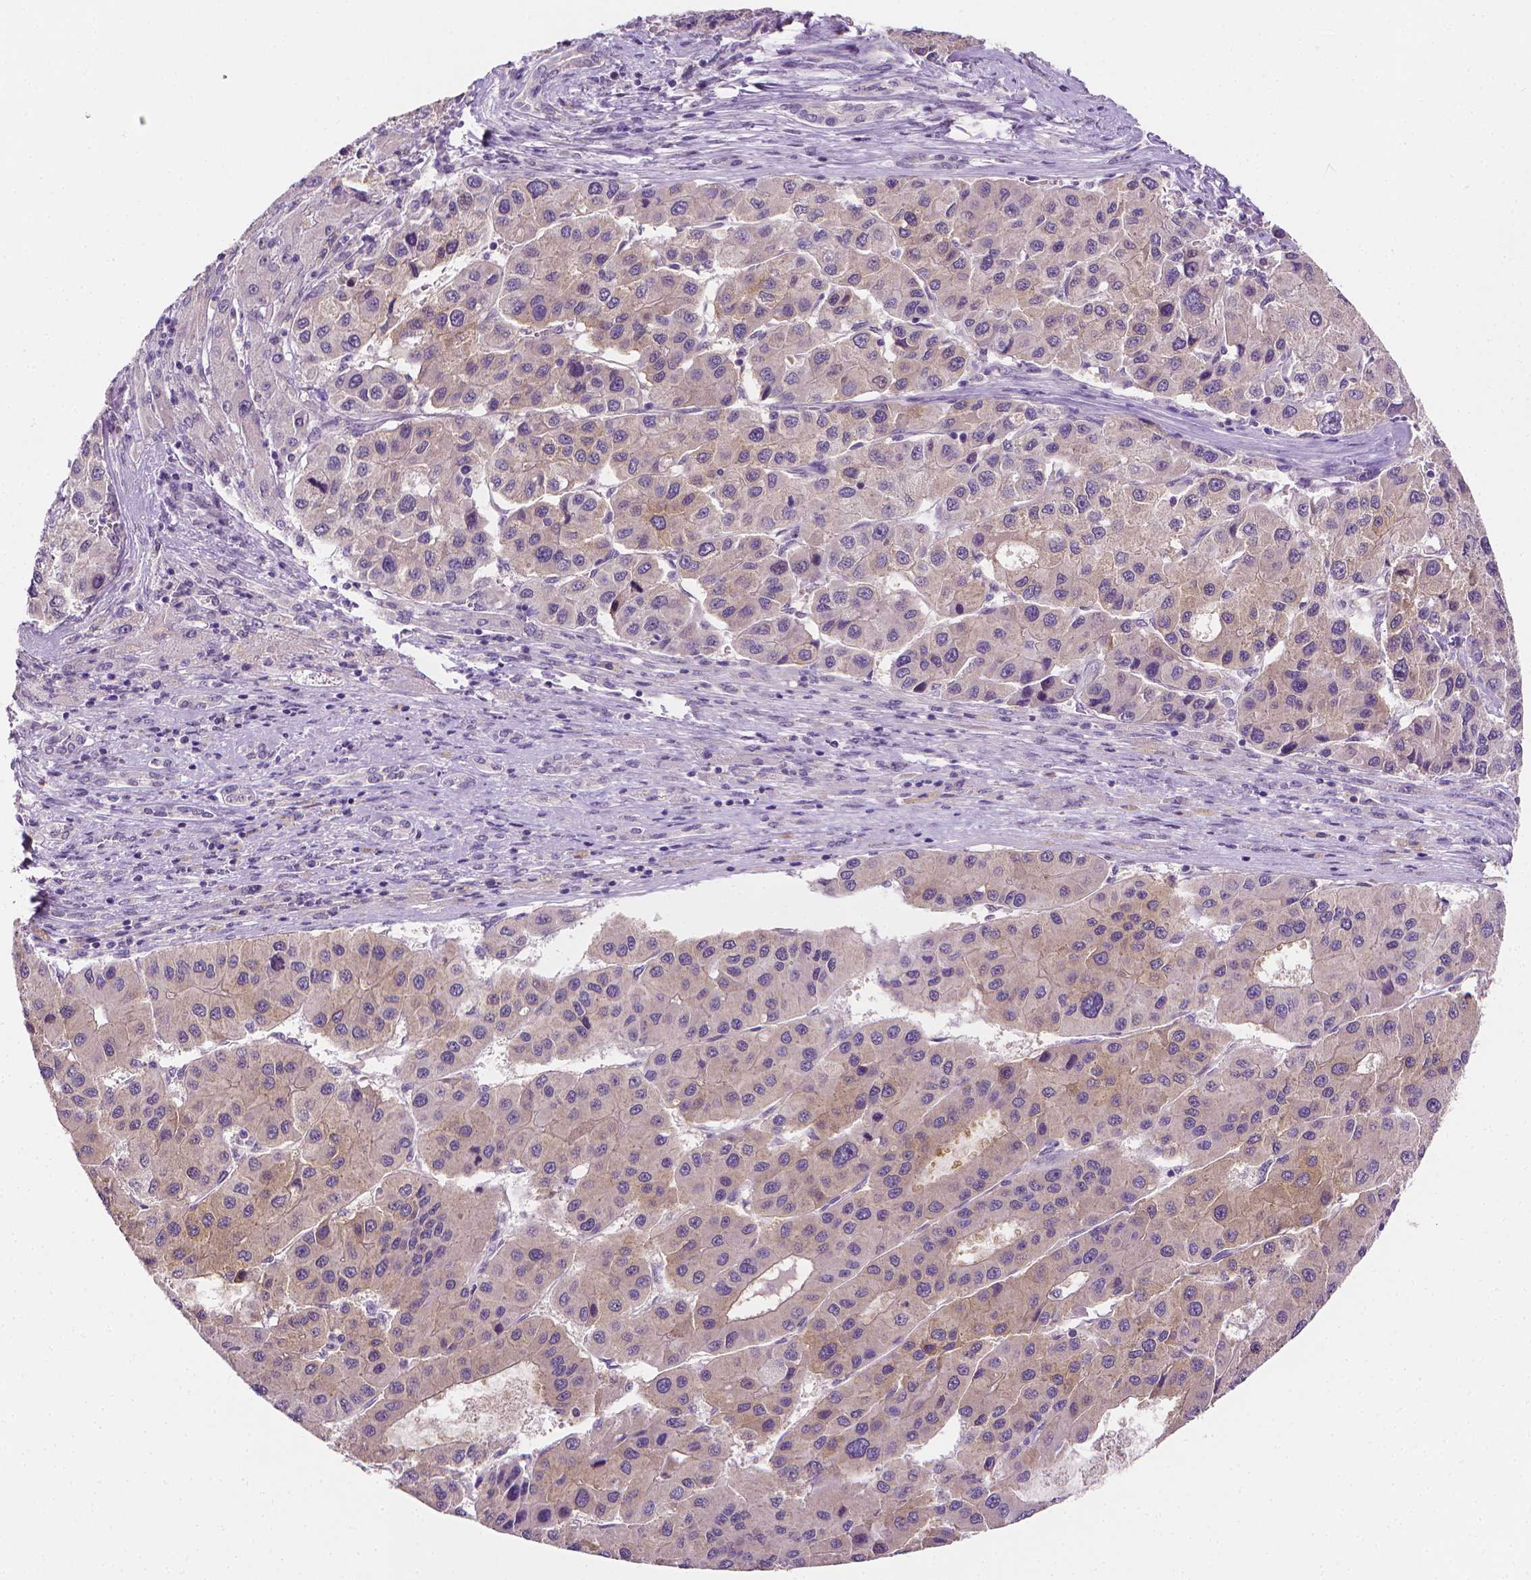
{"staining": {"intensity": "weak", "quantity": "<25%", "location": "cytoplasmic/membranous"}, "tissue": "liver cancer", "cell_type": "Tumor cells", "image_type": "cancer", "snomed": [{"axis": "morphology", "description": "Carcinoma, Hepatocellular, NOS"}, {"axis": "topography", "description": "Liver"}], "caption": "An IHC histopathology image of liver cancer is shown. There is no staining in tumor cells of liver cancer.", "gene": "FASN", "patient": {"sex": "male", "age": 73}}